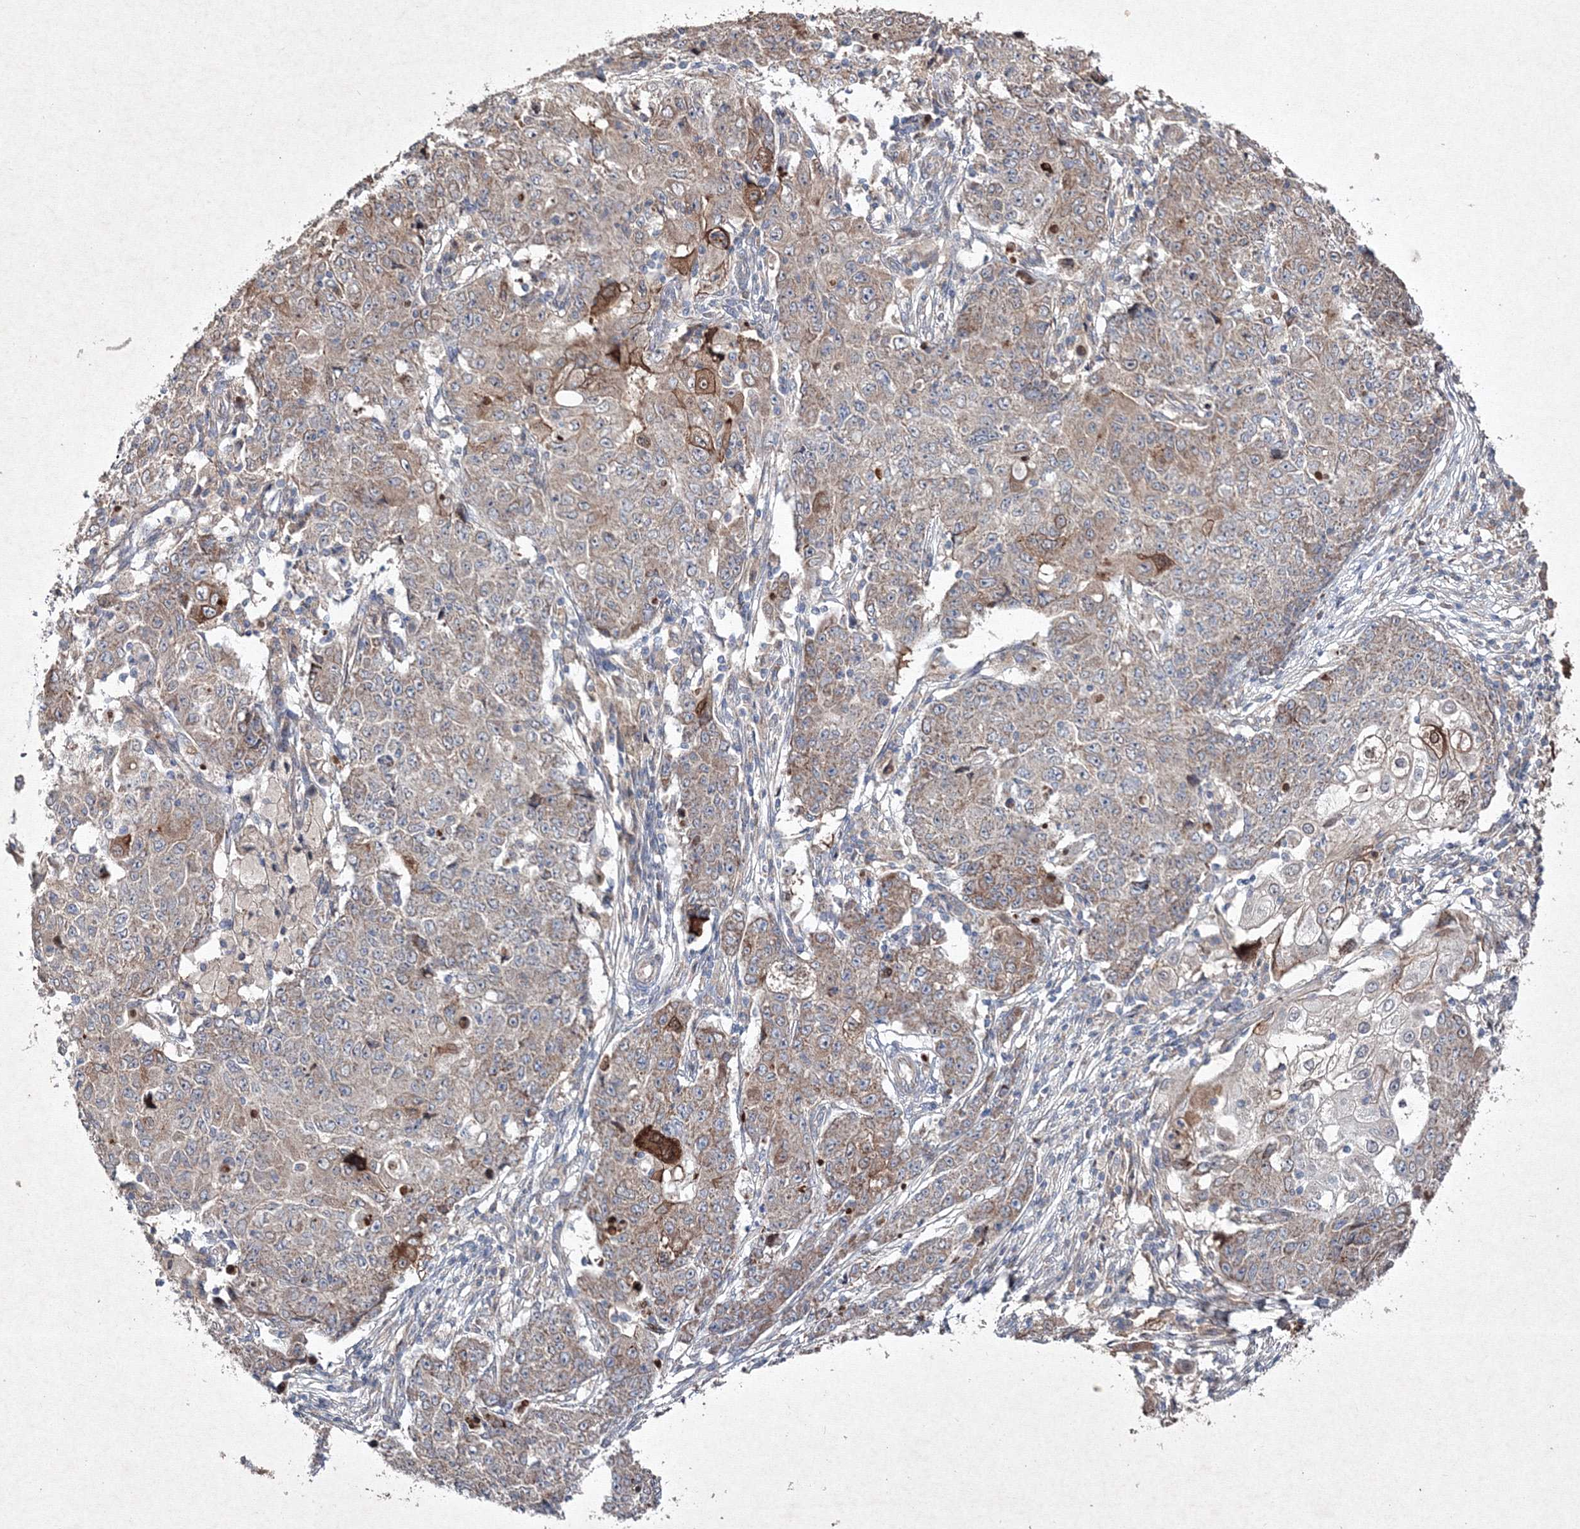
{"staining": {"intensity": "moderate", "quantity": ">75%", "location": "cytoplasmic/membranous"}, "tissue": "ovarian cancer", "cell_type": "Tumor cells", "image_type": "cancer", "snomed": [{"axis": "morphology", "description": "Carcinoma, endometroid"}, {"axis": "topography", "description": "Ovary"}], "caption": "Ovarian cancer (endometroid carcinoma) stained for a protein exhibits moderate cytoplasmic/membranous positivity in tumor cells.", "gene": "GFM1", "patient": {"sex": "female", "age": 42}}